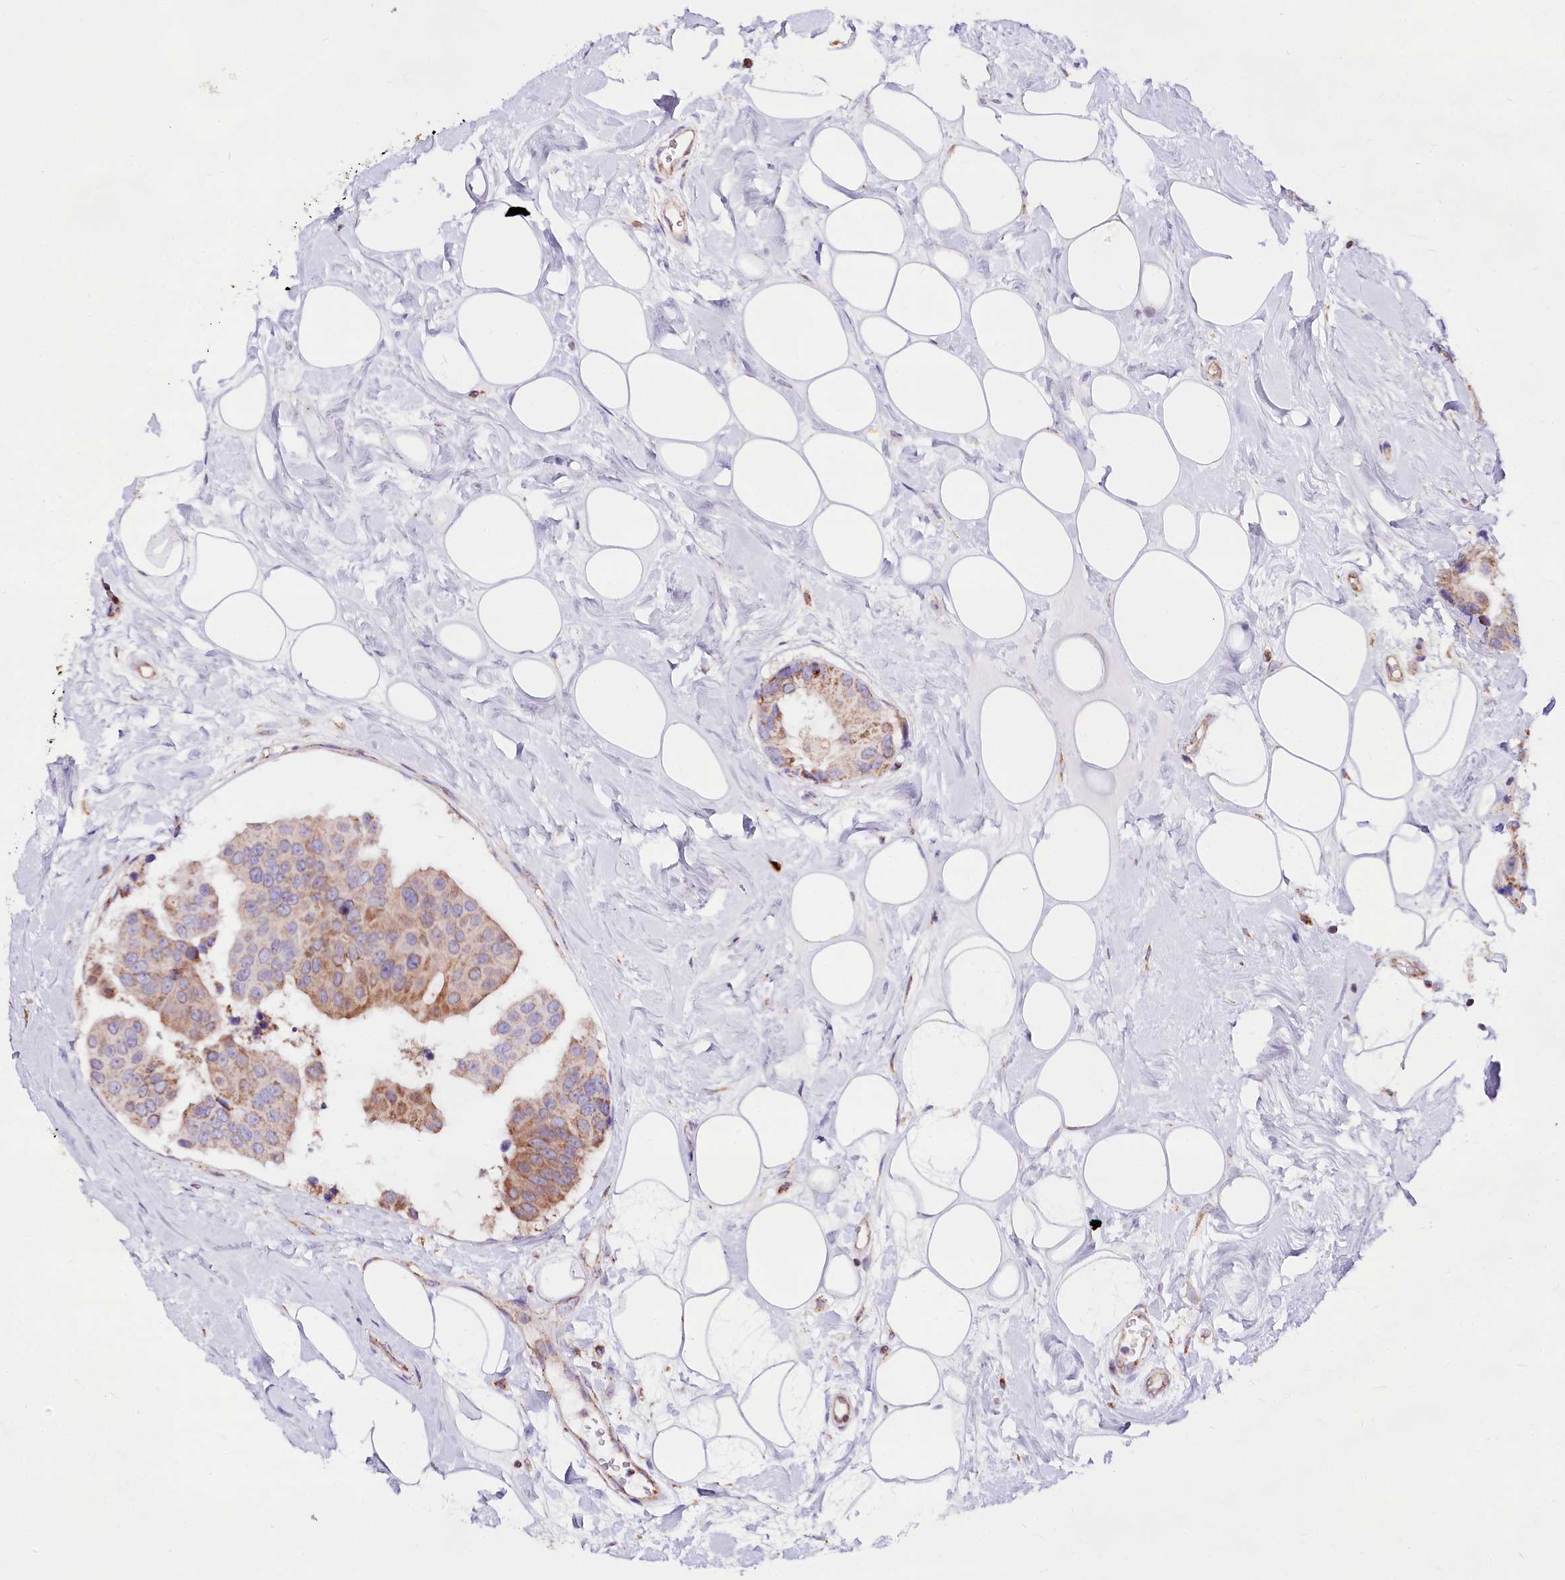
{"staining": {"intensity": "moderate", "quantity": "25%-75%", "location": "cytoplasmic/membranous"}, "tissue": "breast cancer", "cell_type": "Tumor cells", "image_type": "cancer", "snomed": [{"axis": "morphology", "description": "Normal tissue, NOS"}, {"axis": "morphology", "description": "Duct carcinoma"}, {"axis": "topography", "description": "Breast"}], "caption": "An immunohistochemistry micrograph of tumor tissue is shown. Protein staining in brown highlights moderate cytoplasmic/membranous positivity in breast cancer (invasive ductal carcinoma) within tumor cells. (DAB IHC with brightfield microscopy, high magnification).", "gene": "TASOR2", "patient": {"sex": "female", "age": 39}}